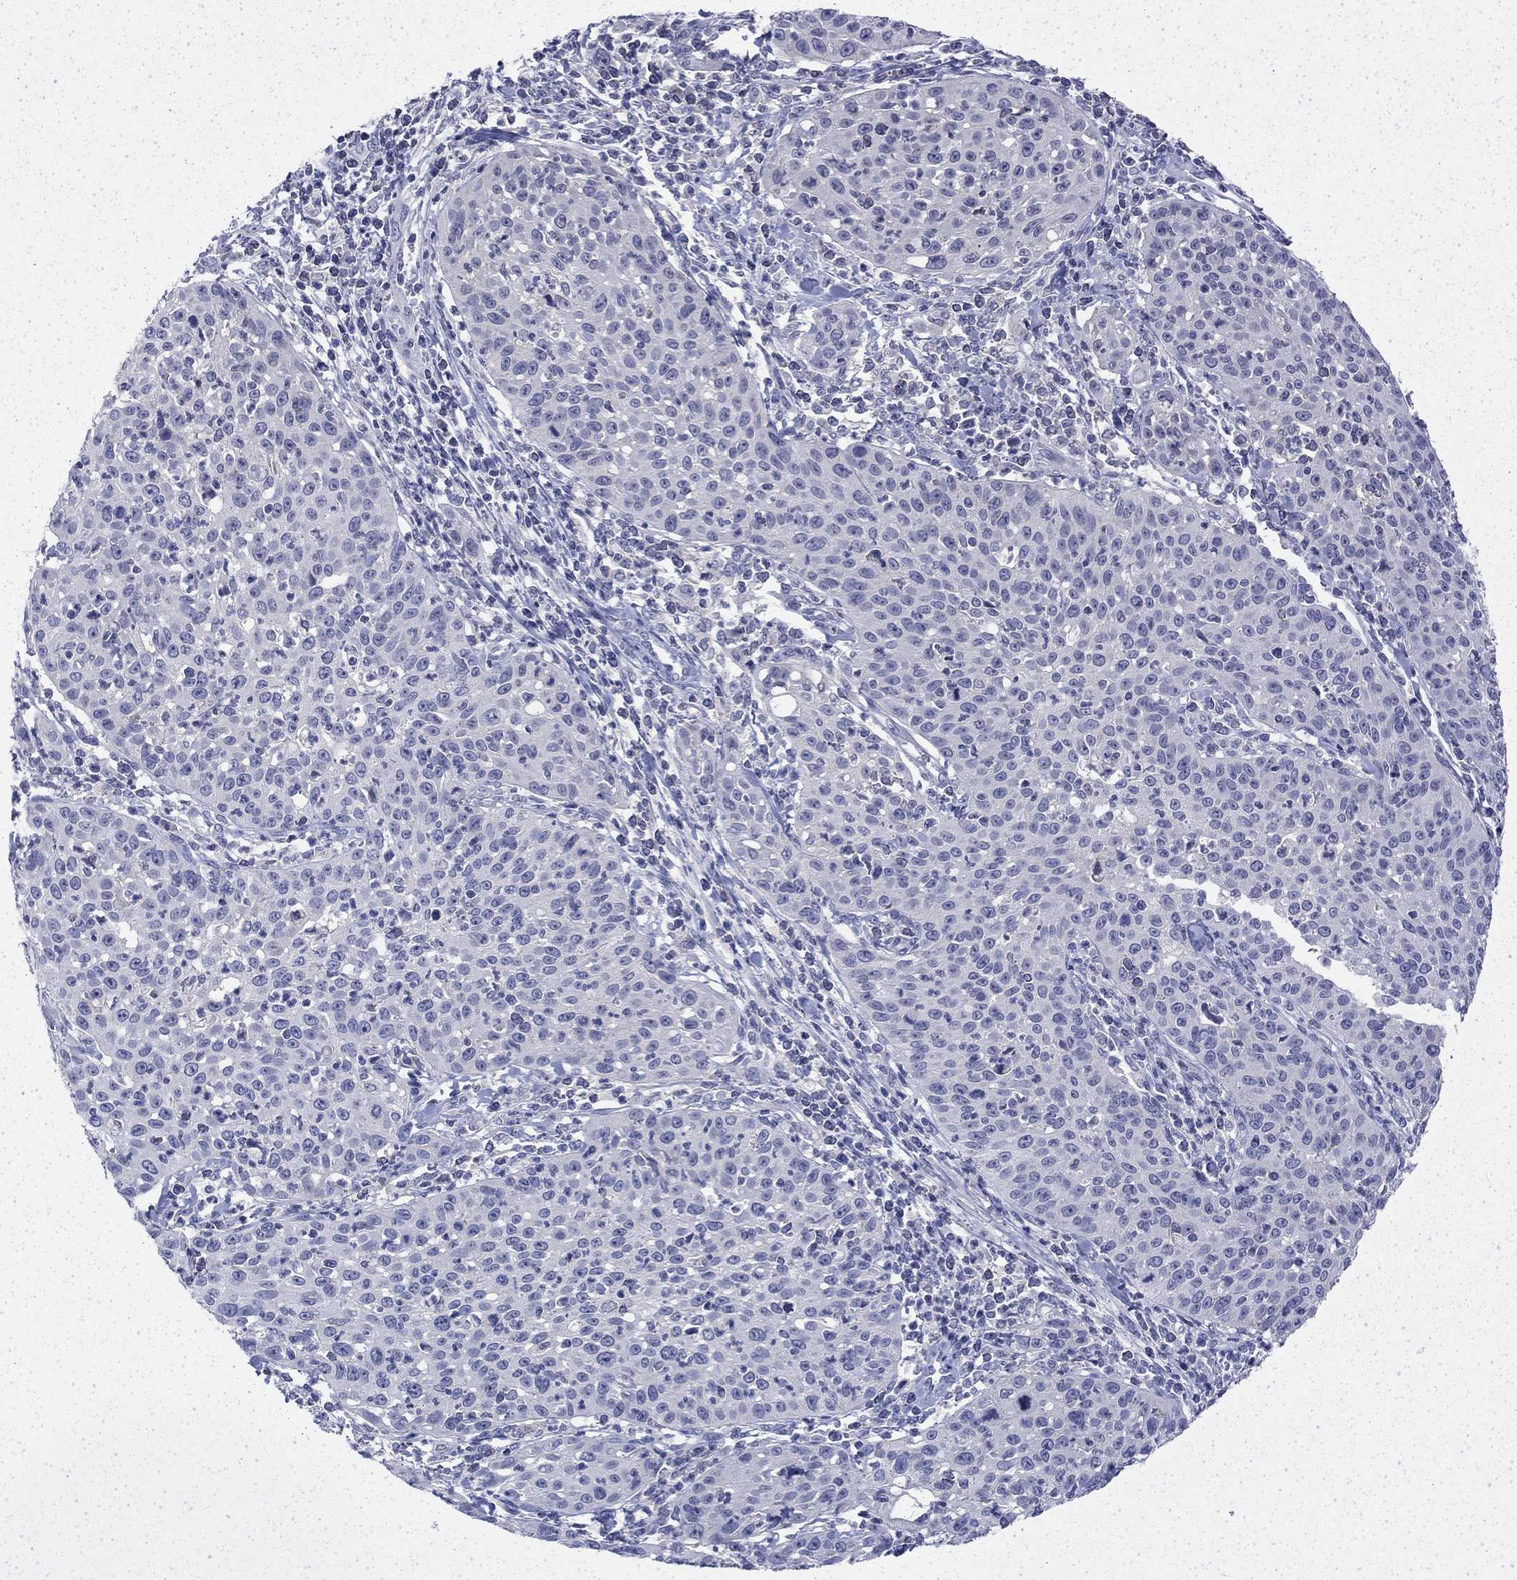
{"staining": {"intensity": "negative", "quantity": "none", "location": "none"}, "tissue": "cervical cancer", "cell_type": "Tumor cells", "image_type": "cancer", "snomed": [{"axis": "morphology", "description": "Squamous cell carcinoma, NOS"}, {"axis": "topography", "description": "Cervix"}], "caption": "A photomicrograph of human cervical cancer is negative for staining in tumor cells.", "gene": "ENPP6", "patient": {"sex": "female", "age": 26}}